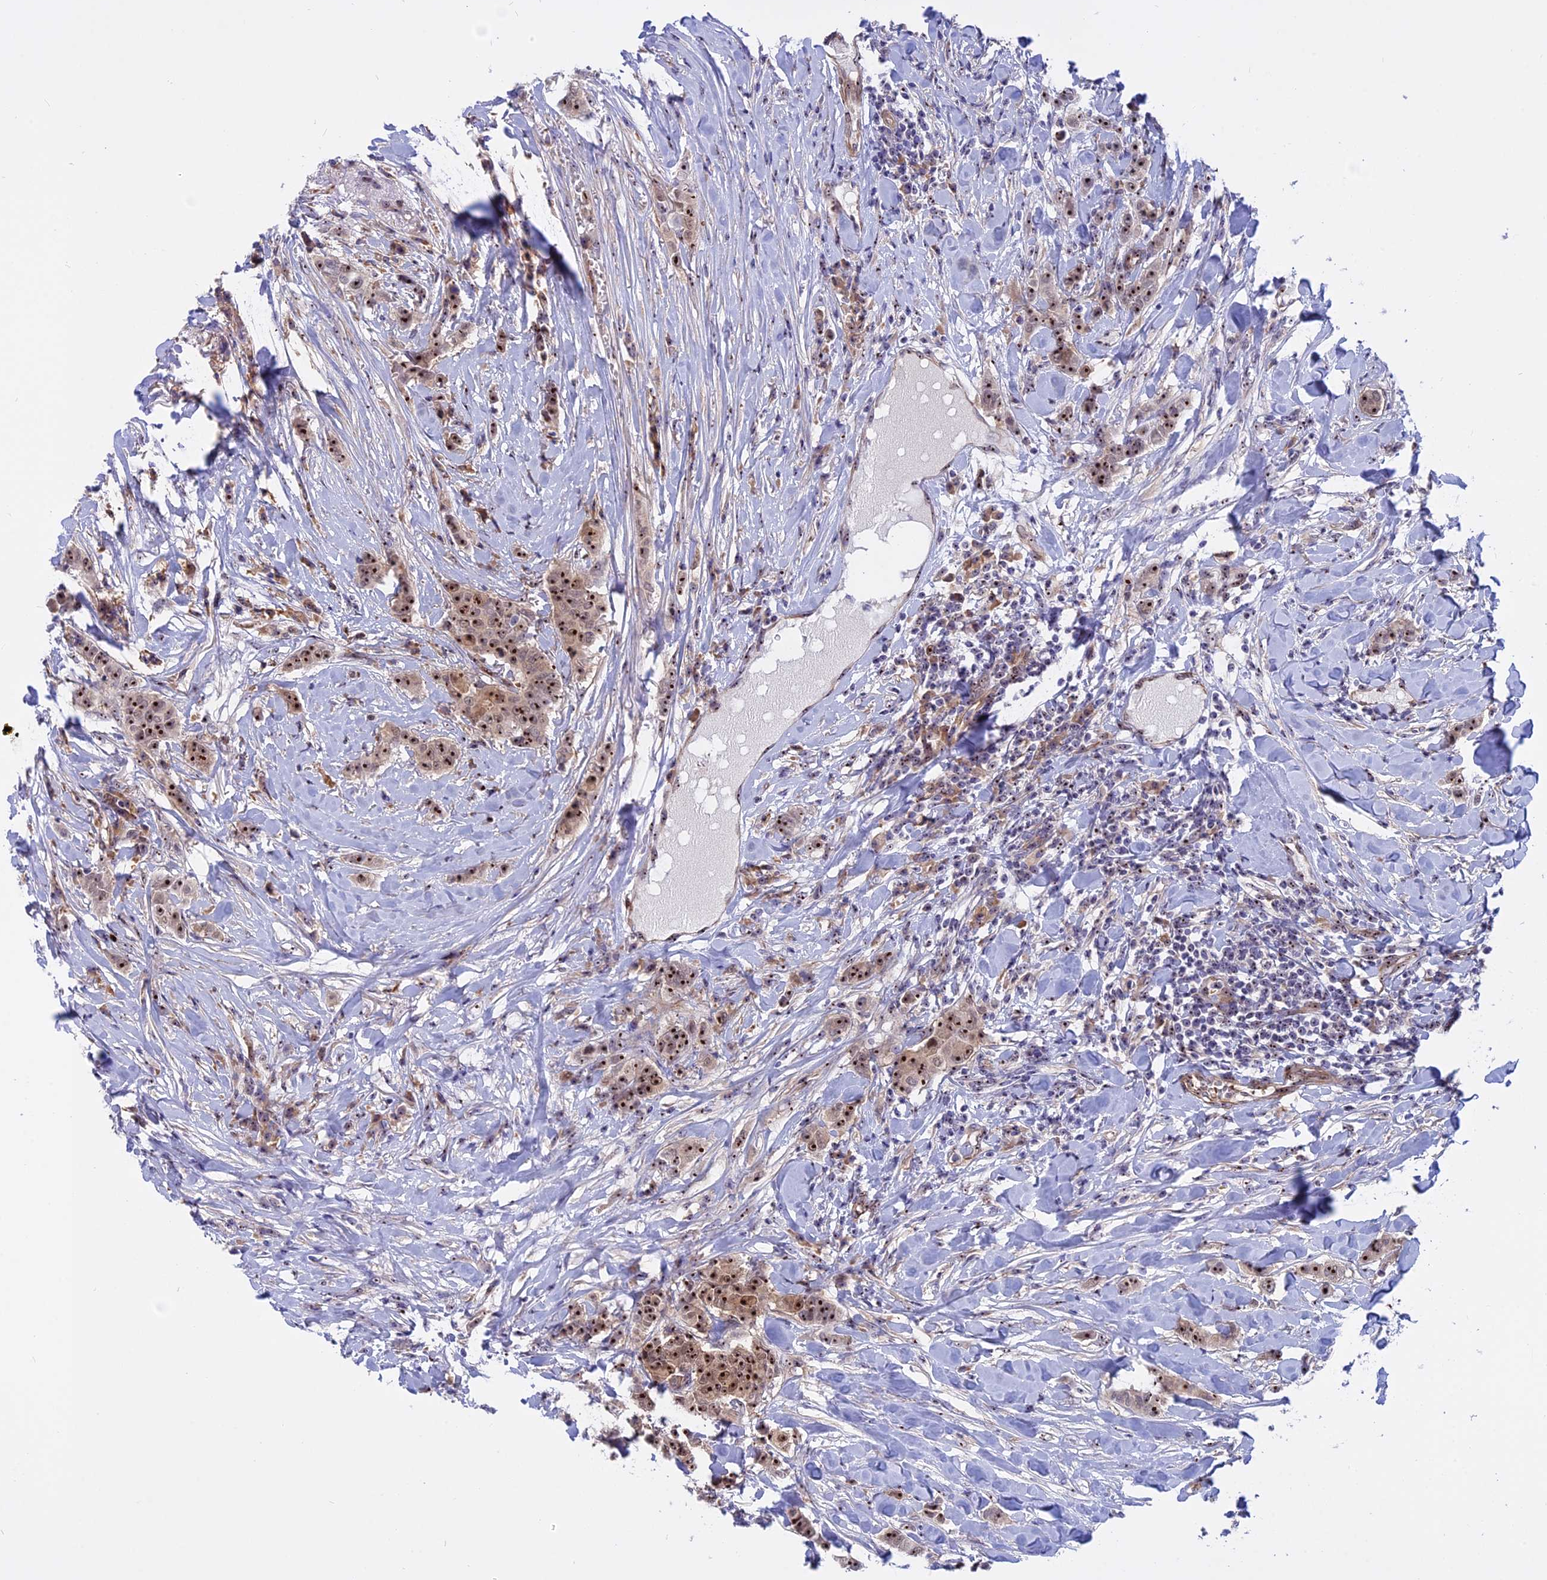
{"staining": {"intensity": "strong", "quantity": ">75%", "location": "nuclear"}, "tissue": "breast cancer", "cell_type": "Tumor cells", "image_type": "cancer", "snomed": [{"axis": "morphology", "description": "Duct carcinoma"}, {"axis": "topography", "description": "Breast"}], "caption": "Breast cancer (intraductal carcinoma) stained with DAB (3,3'-diaminobenzidine) immunohistochemistry (IHC) demonstrates high levels of strong nuclear staining in approximately >75% of tumor cells.", "gene": "DBNDD1", "patient": {"sex": "female", "age": 40}}